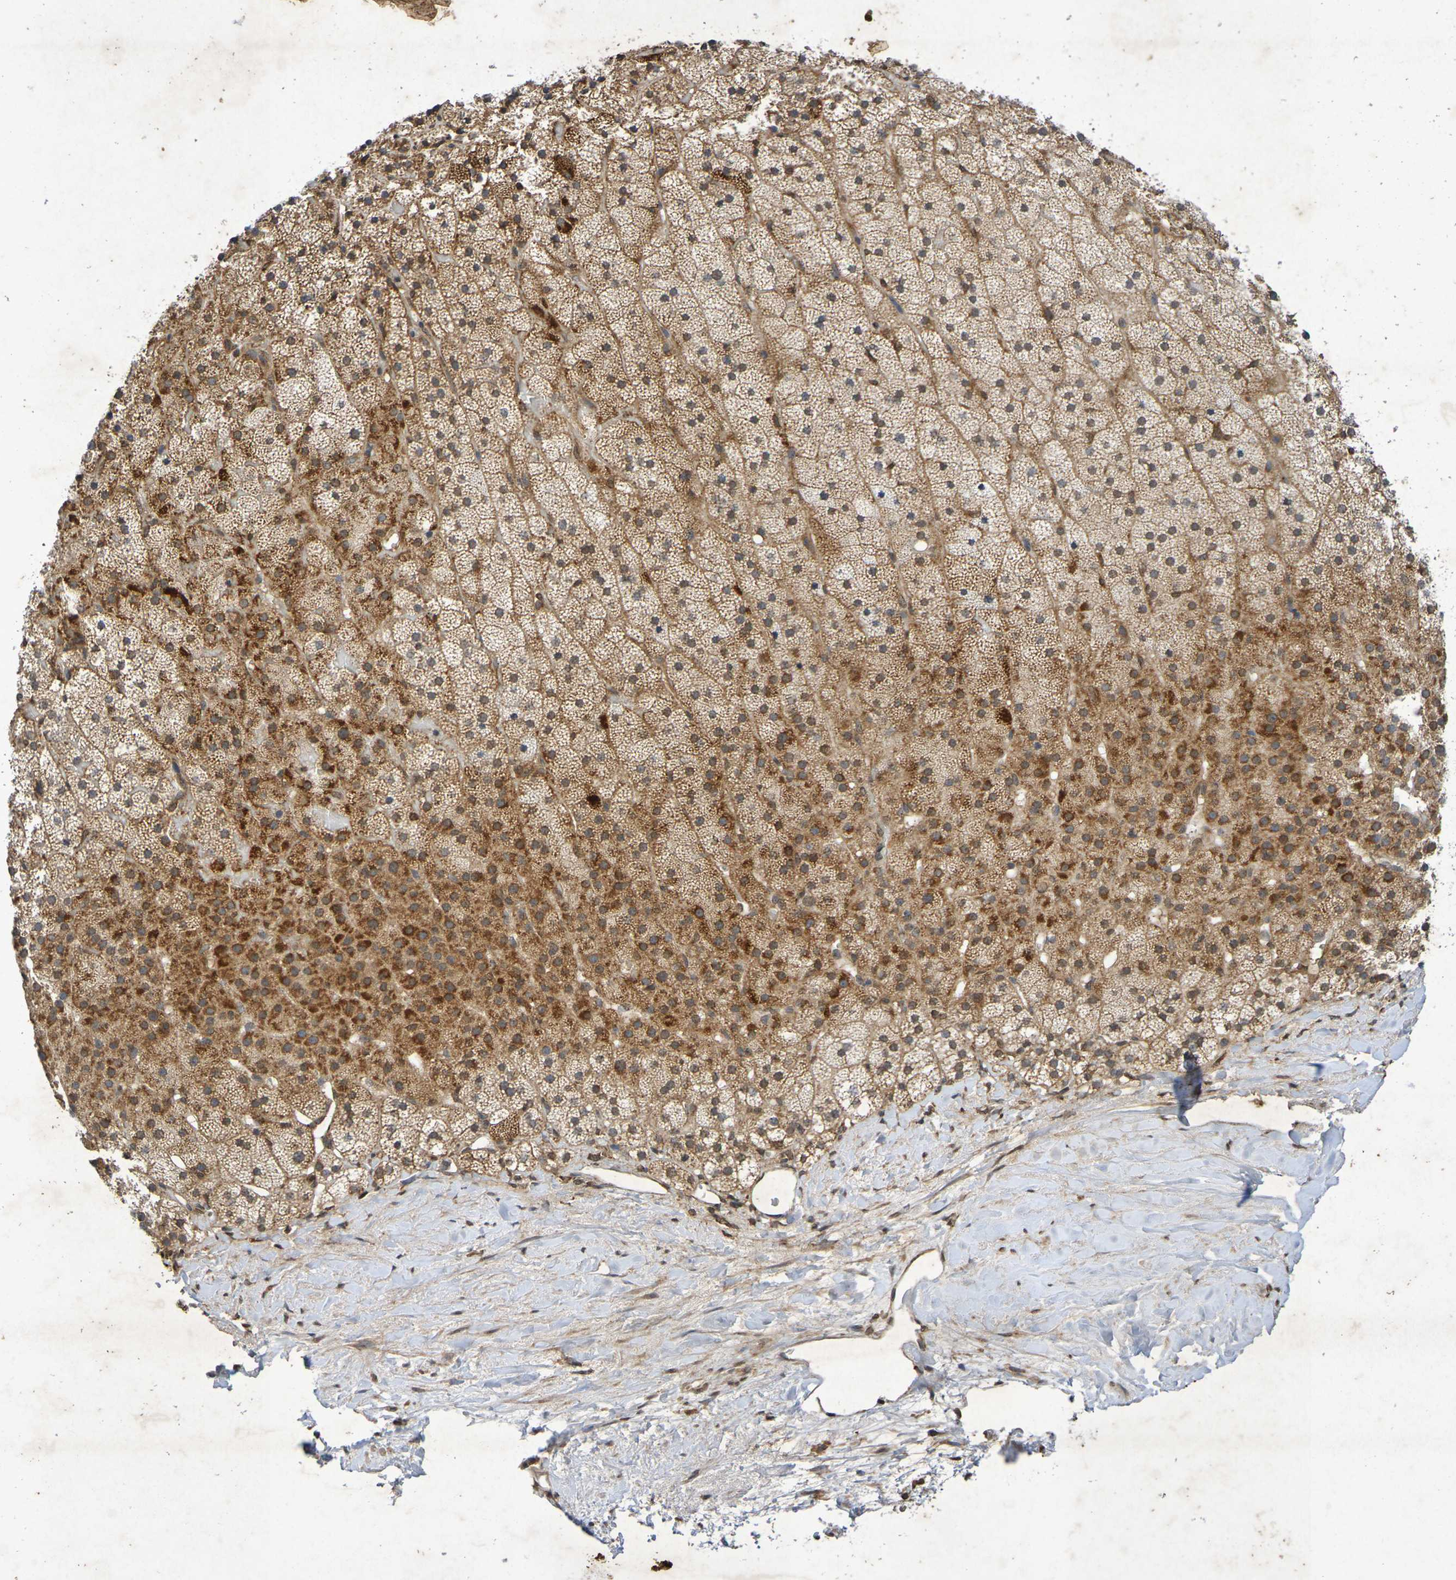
{"staining": {"intensity": "moderate", "quantity": ">75%", "location": "cytoplasmic/membranous"}, "tissue": "adrenal gland", "cell_type": "Glandular cells", "image_type": "normal", "snomed": [{"axis": "morphology", "description": "Normal tissue, NOS"}, {"axis": "topography", "description": "Adrenal gland"}], "caption": "Glandular cells display moderate cytoplasmic/membranous staining in about >75% of cells in benign adrenal gland. Nuclei are stained in blue.", "gene": "GUCY1A2", "patient": {"sex": "male", "age": 35}}